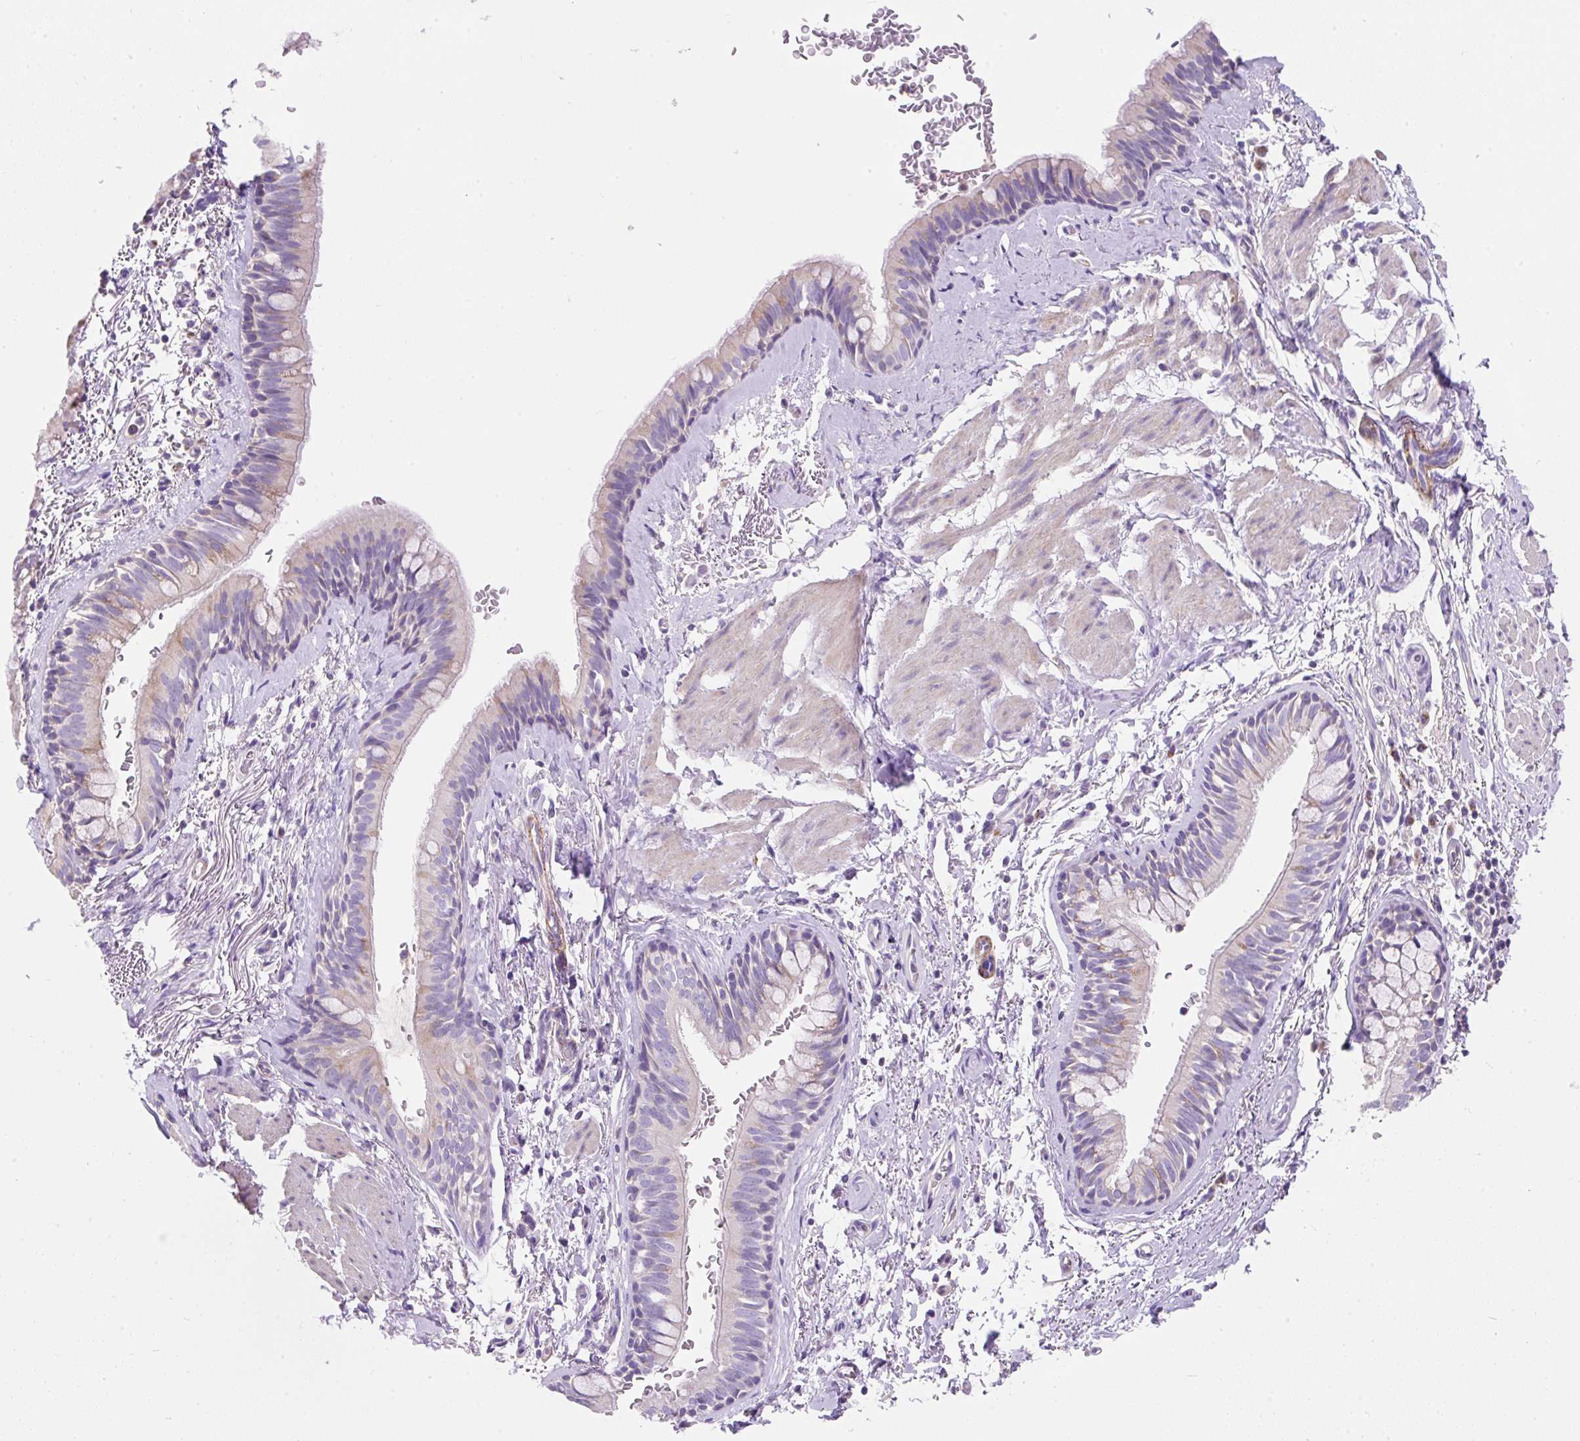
{"staining": {"intensity": "weak", "quantity": "<25%", "location": "cytoplasmic/membranous"}, "tissue": "bronchus", "cell_type": "Respiratory epithelial cells", "image_type": "normal", "snomed": [{"axis": "morphology", "description": "Normal tissue, NOS"}, {"axis": "topography", "description": "Bronchus"}], "caption": "High power microscopy image of an immunohistochemistry photomicrograph of unremarkable bronchus, revealing no significant staining in respiratory epithelial cells. (DAB IHC visualized using brightfield microscopy, high magnification).", "gene": "SUSD5", "patient": {"sex": "male", "age": 67}}